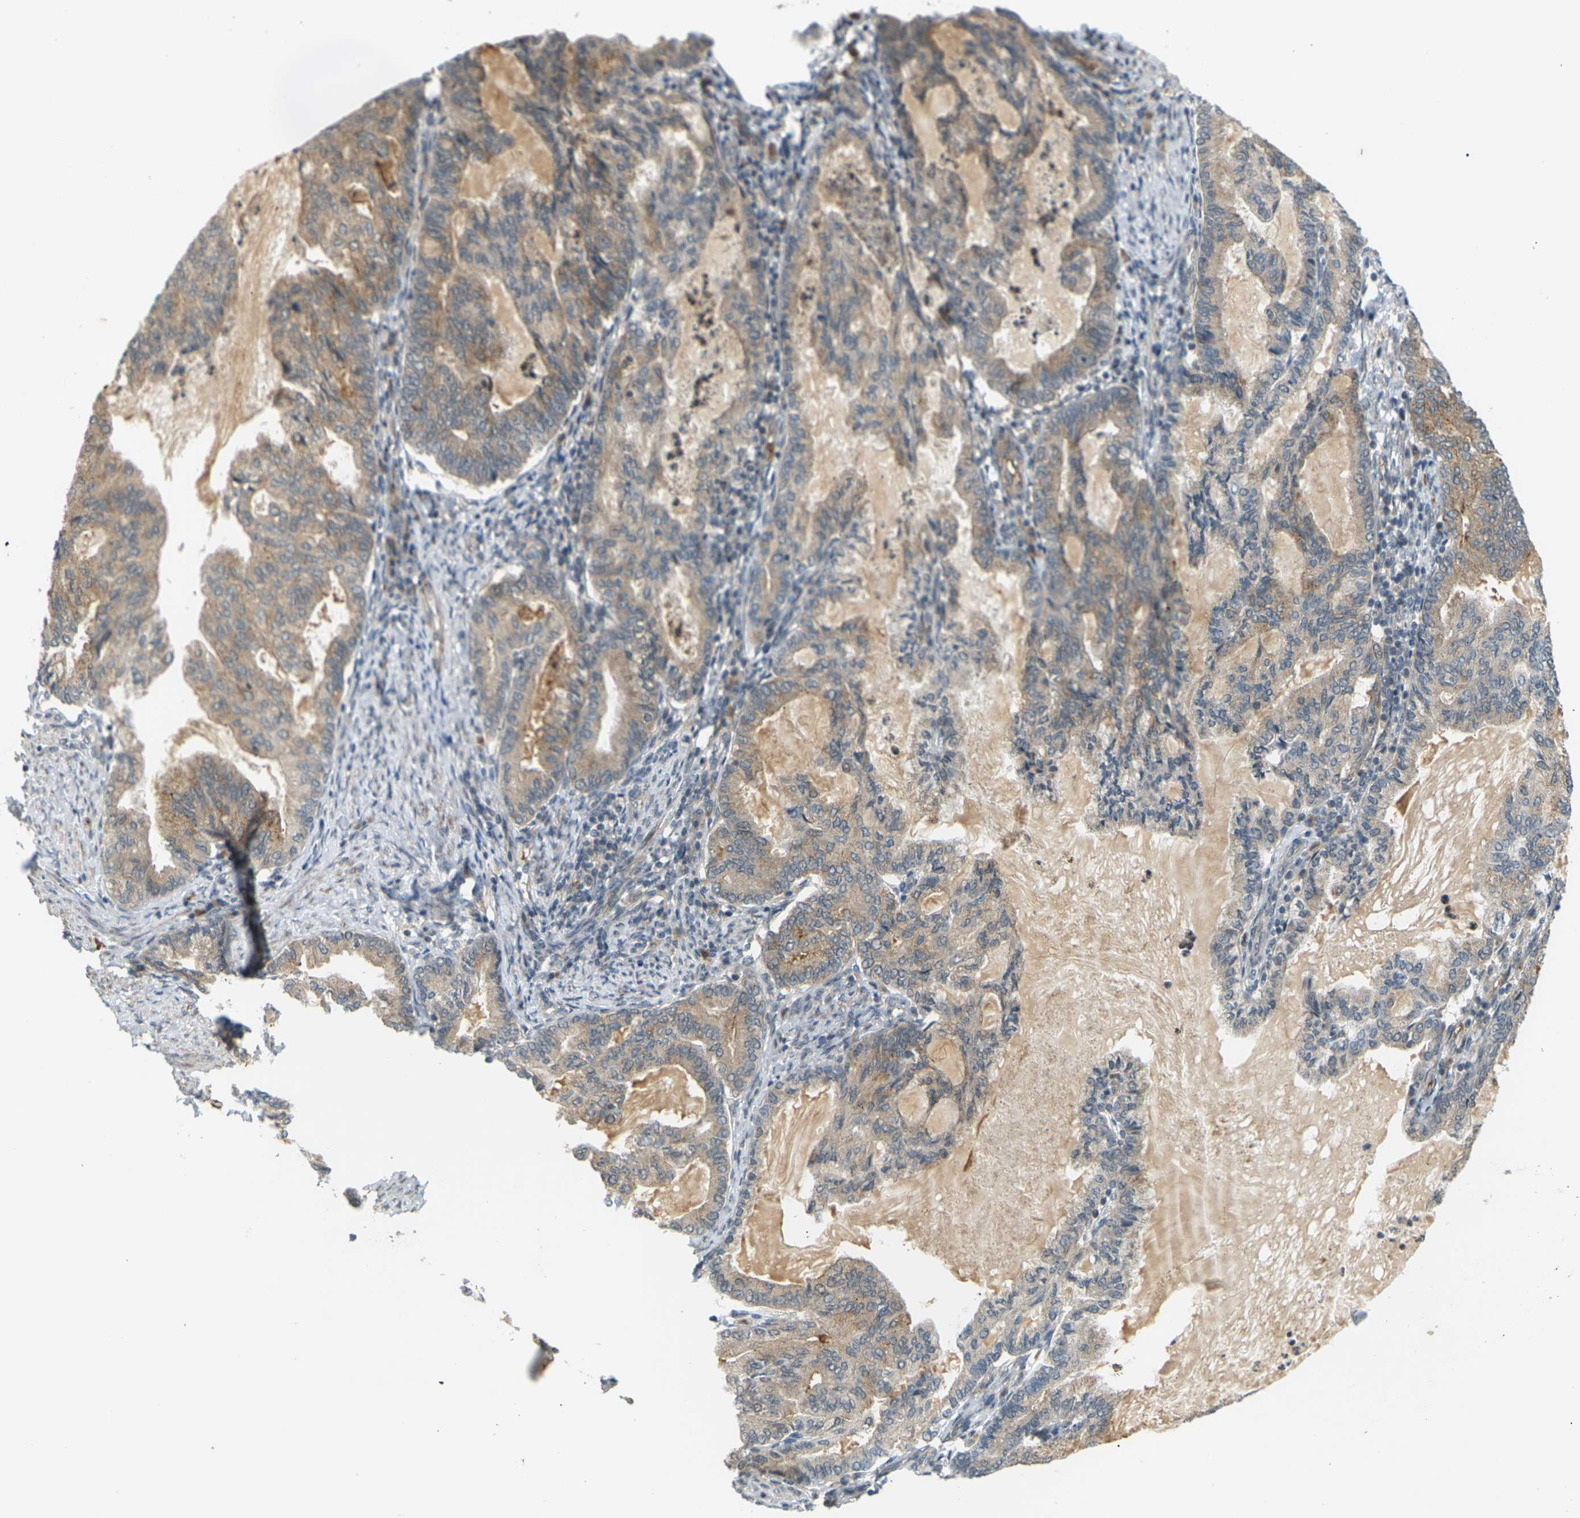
{"staining": {"intensity": "weak", "quantity": ">75%", "location": "cytoplasmic/membranous"}, "tissue": "endometrial cancer", "cell_type": "Tumor cells", "image_type": "cancer", "snomed": [{"axis": "morphology", "description": "Adenocarcinoma, NOS"}, {"axis": "topography", "description": "Endometrium"}], "caption": "Adenocarcinoma (endometrial) stained for a protein (brown) exhibits weak cytoplasmic/membranous positive positivity in about >75% of tumor cells.", "gene": "SOCS6", "patient": {"sex": "female", "age": 86}}